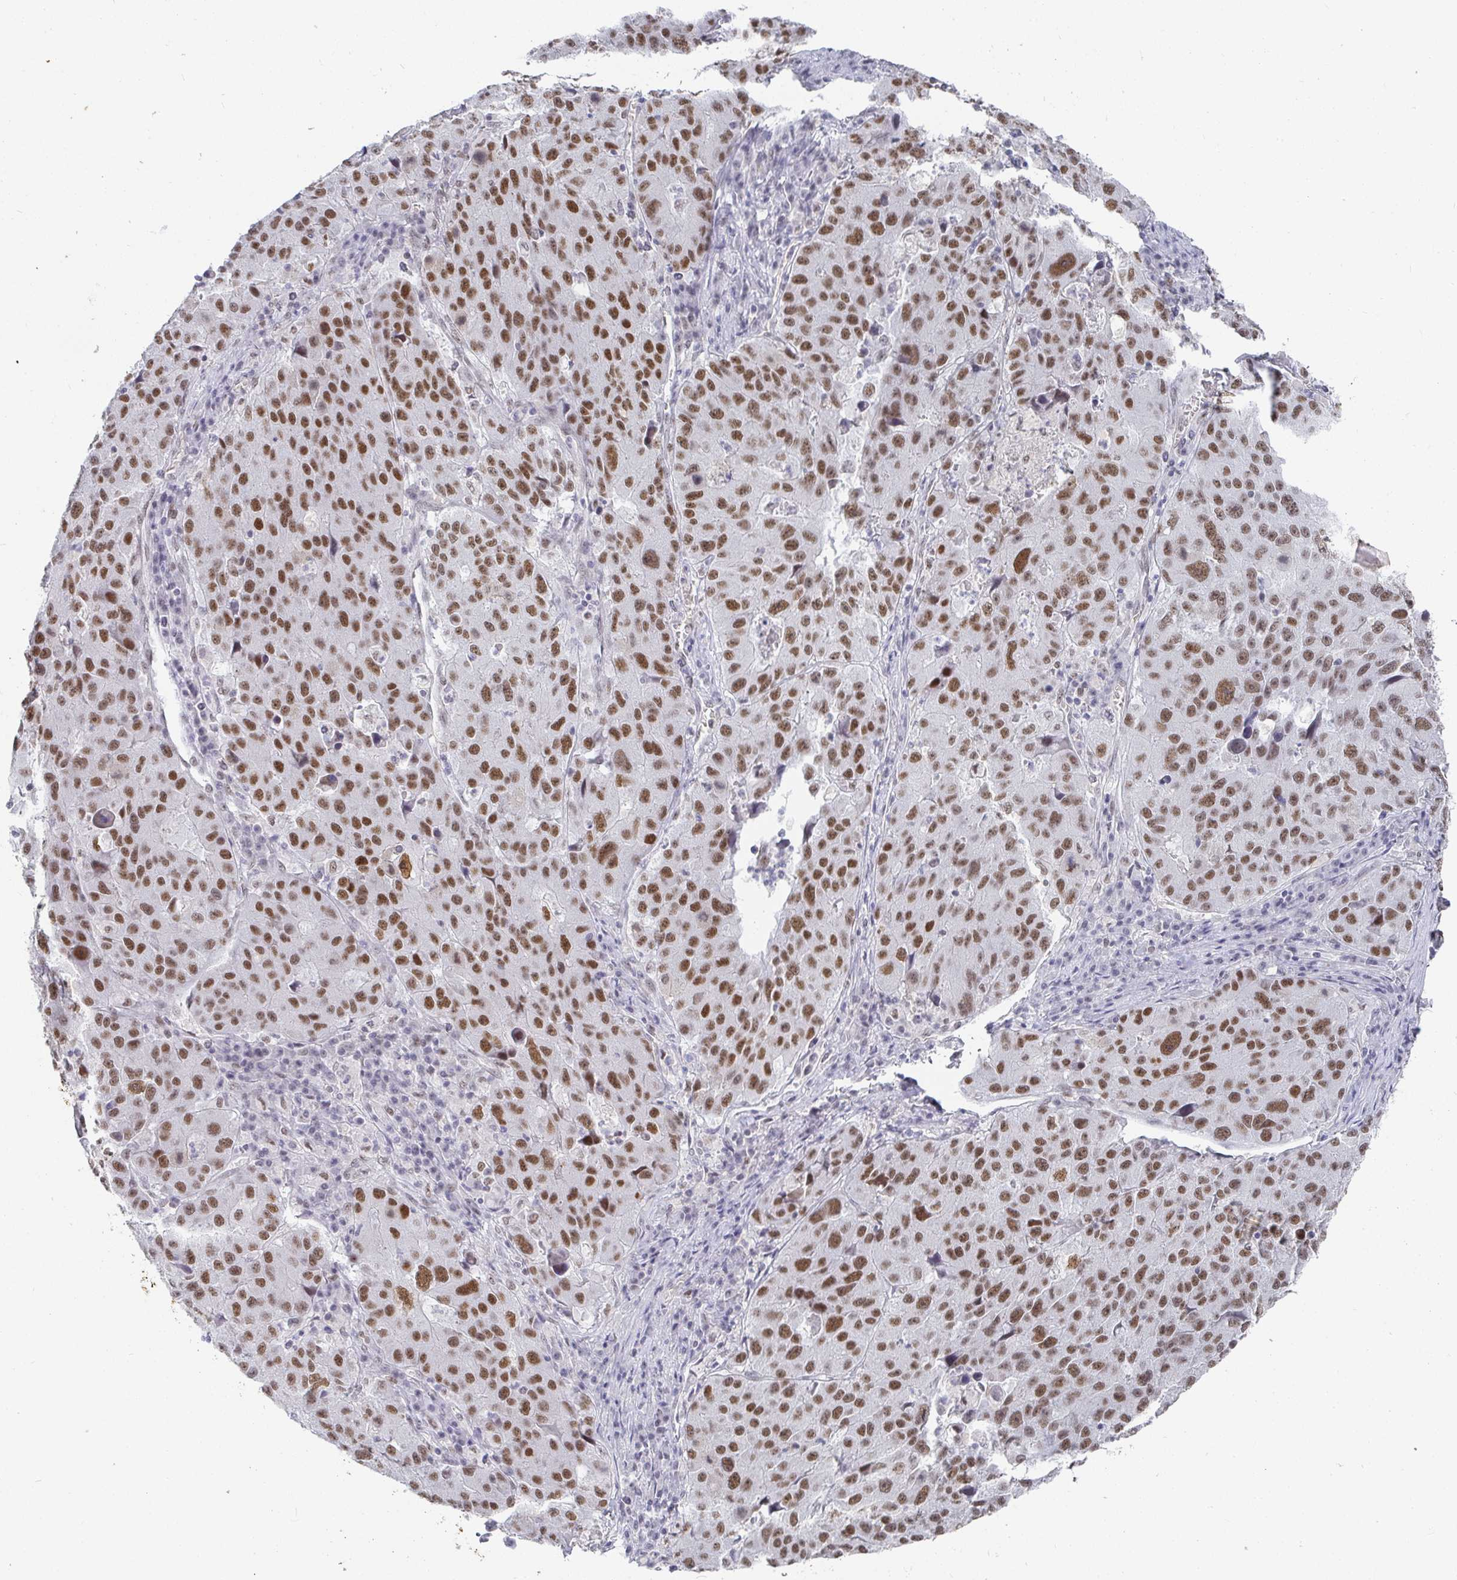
{"staining": {"intensity": "moderate", "quantity": ">75%", "location": "nuclear"}, "tissue": "stomach cancer", "cell_type": "Tumor cells", "image_type": "cancer", "snomed": [{"axis": "morphology", "description": "Adenocarcinoma, NOS"}, {"axis": "topography", "description": "Stomach"}], "caption": "Stomach adenocarcinoma stained with a protein marker exhibits moderate staining in tumor cells.", "gene": "RCOR1", "patient": {"sex": "male", "age": 71}}